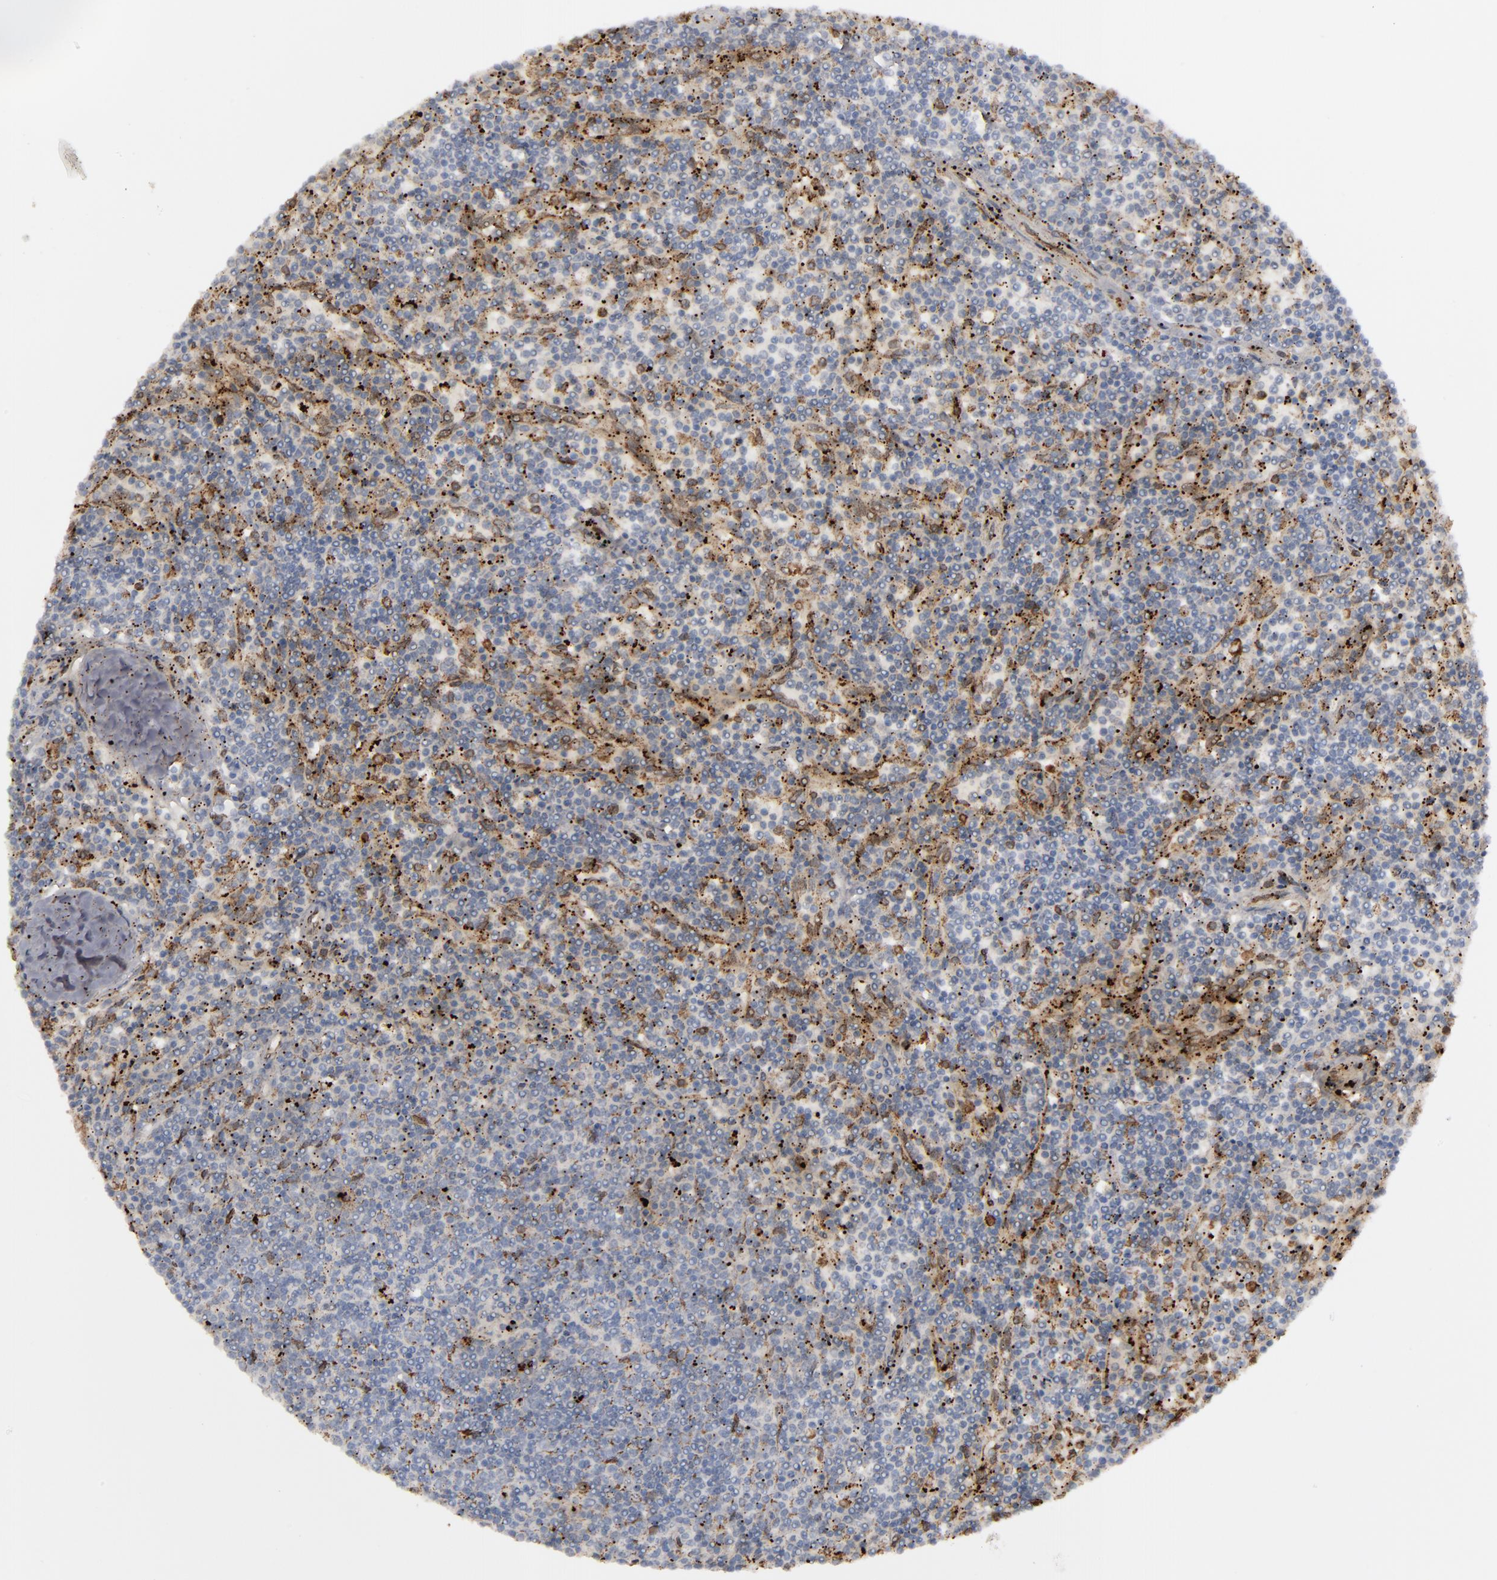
{"staining": {"intensity": "moderate", "quantity": "<25%", "location": "cytoplasmic/membranous"}, "tissue": "lymphoma", "cell_type": "Tumor cells", "image_type": "cancer", "snomed": [{"axis": "morphology", "description": "Malignant lymphoma, non-Hodgkin's type, Low grade"}, {"axis": "topography", "description": "Spleen"}], "caption": "IHC photomicrograph of neoplastic tissue: lymphoma stained using immunohistochemistry displays low levels of moderate protein expression localized specifically in the cytoplasmic/membranous of tumor cells, appearing as a cytoplasmic/membranous brown color.", "gene": "ERLIN2", "patient": {"sex": "female", "age": 50}}